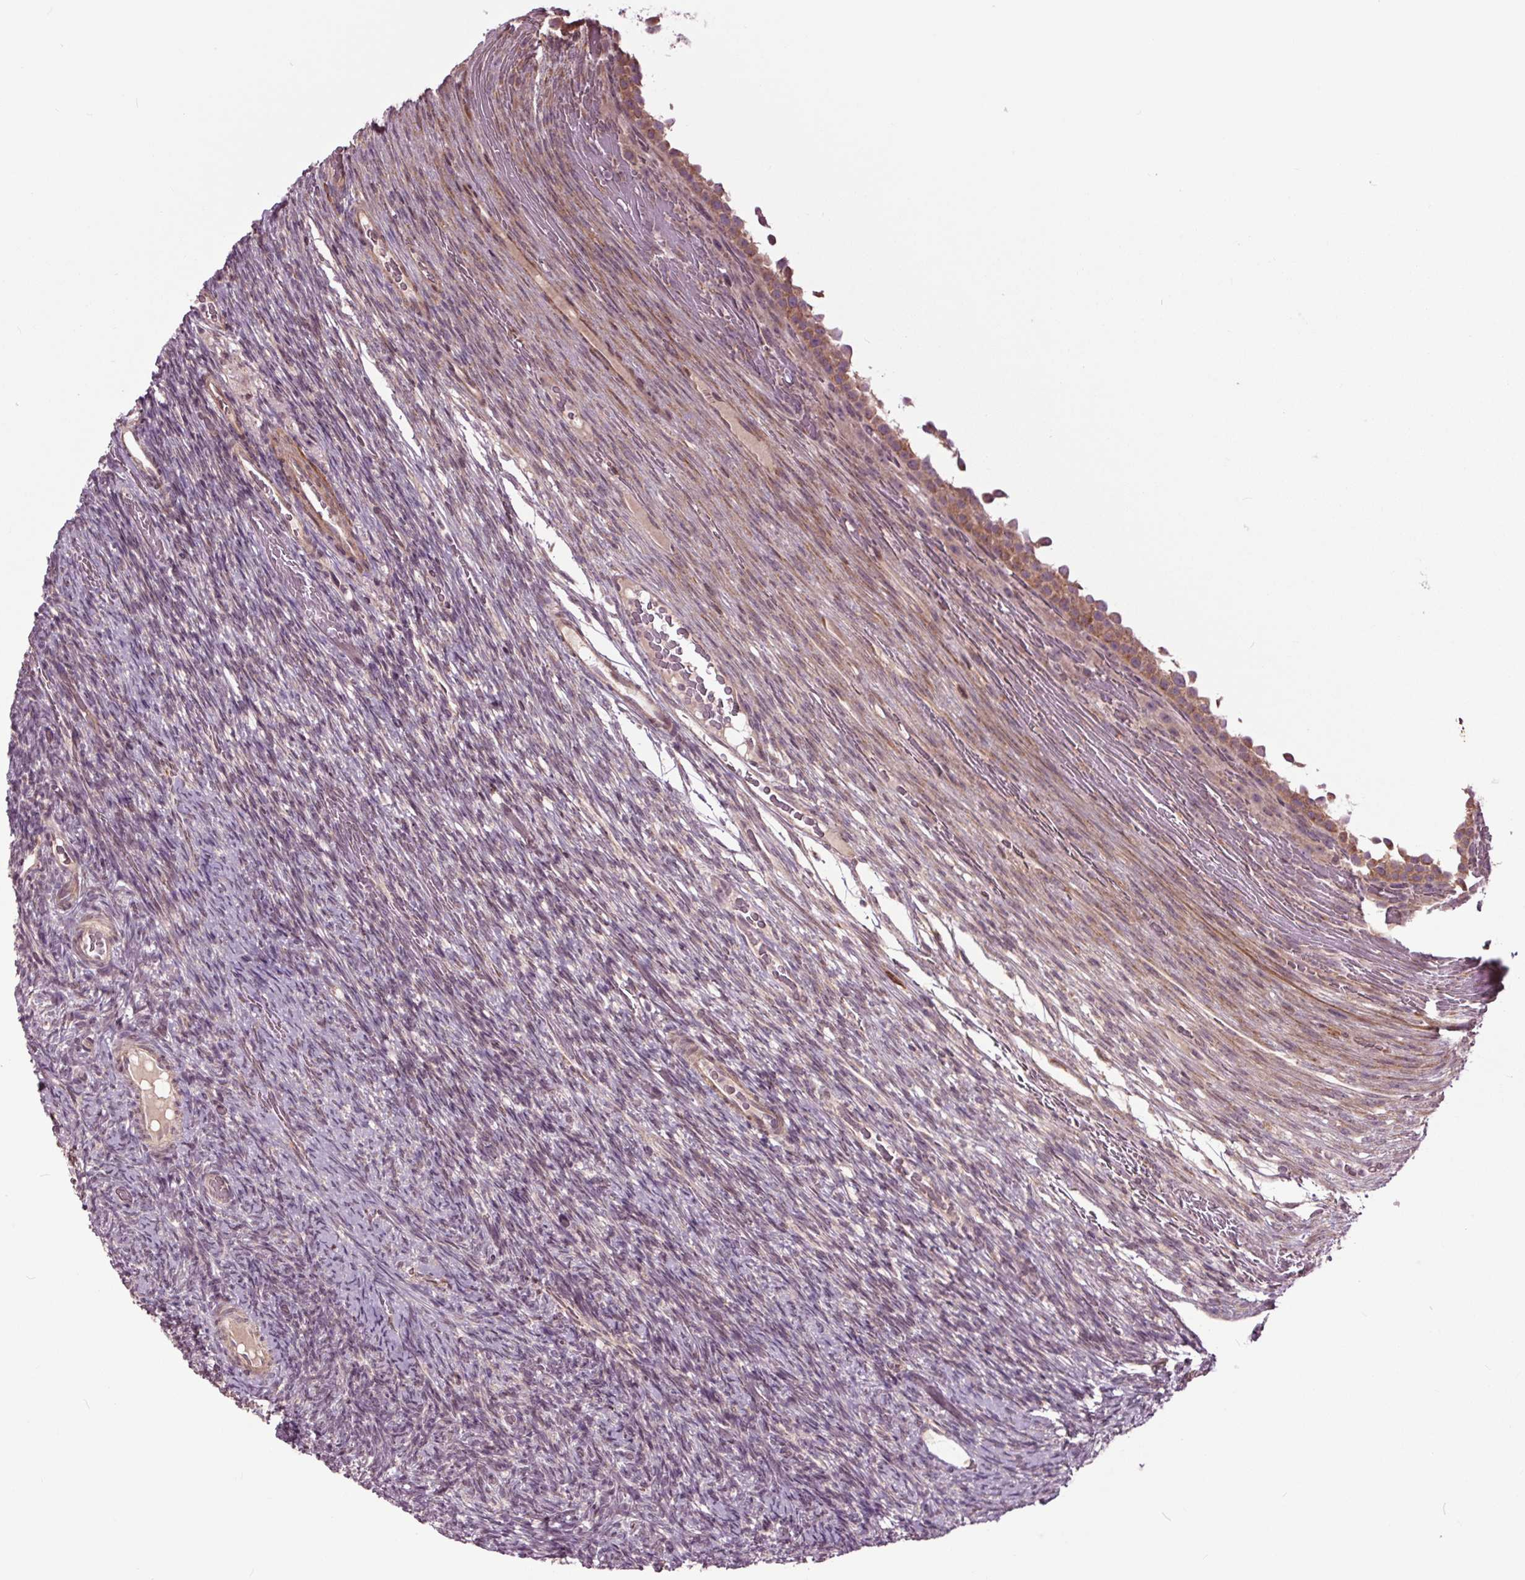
{"staining": {"intensity": "weak", "quantity": "<25%", "location": "cytoplasmic/membranous"}, "tissue": "ovary", "cell_type": "Follicle cells", "image_type": "normal", "snomed": [{"axis": "morphology", "description": "Normal tissue, NOS"}, {"axis": "topography", "description": "Ovary"}], "caption": "IHC micrograph of normal ovary stained for a protein (brown), which displays no expression in follicle cells.", "gene": "HAUS5", "patient": {"sex": "female", "age": 34}}